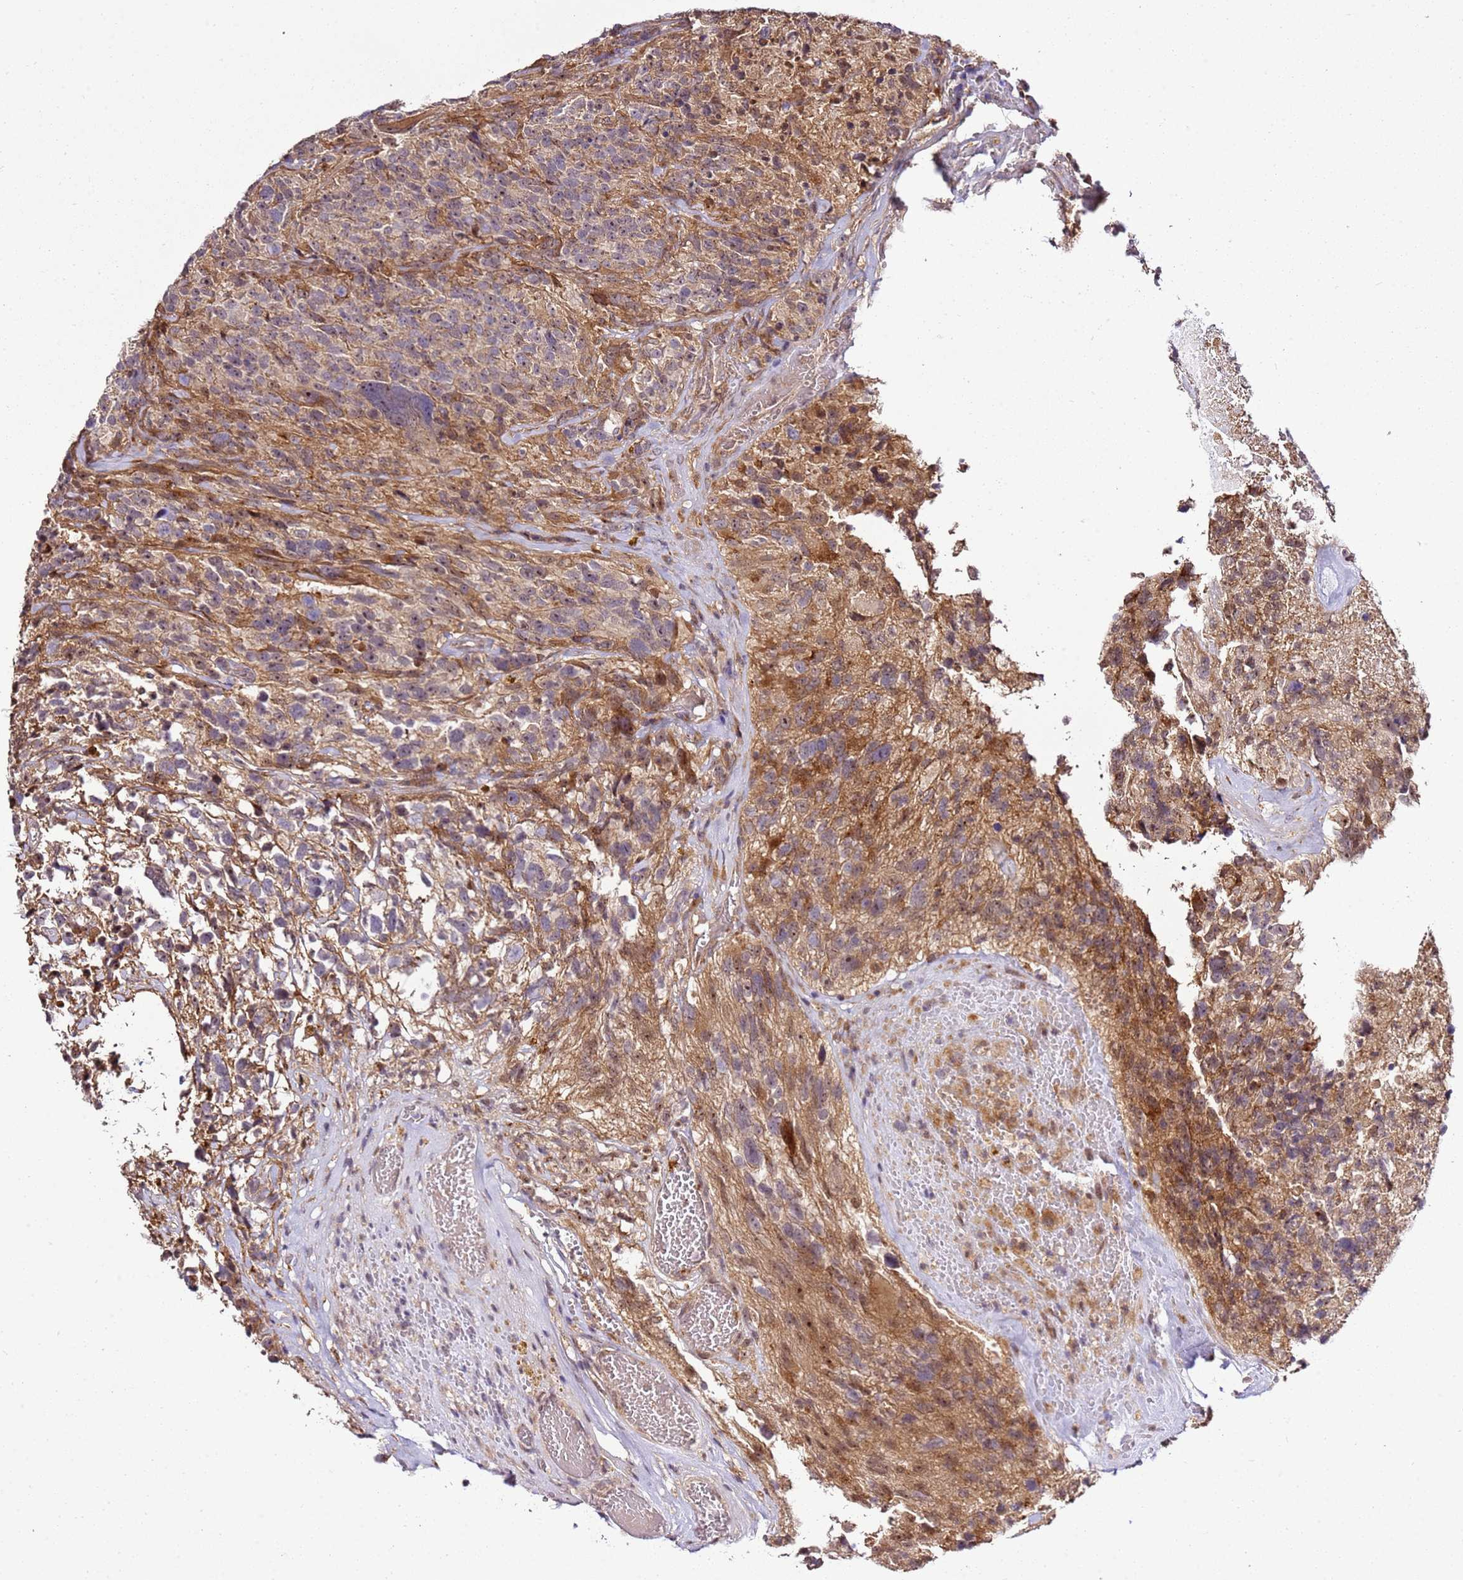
{"staining": {"intensity": "moderate", "quantity": "<25%", "location": "cytoplasmic/membranous"}, "tissue": "glioma", "cell_type": "Tumor cells", "image_type": "cancer", "snomed": [{"axis": "morphology", "description": "Glioma, malignant, High grade"}, {"axis": "topography", "description": "Brain"}], "caption": "The micrograph exhibits a brown stain indicating the presence of a protein in the cytoplasmic/membranous of tumor cells in glioma.", "gene": "RASA3", "patient": {"sex": "male", "age": 69}}